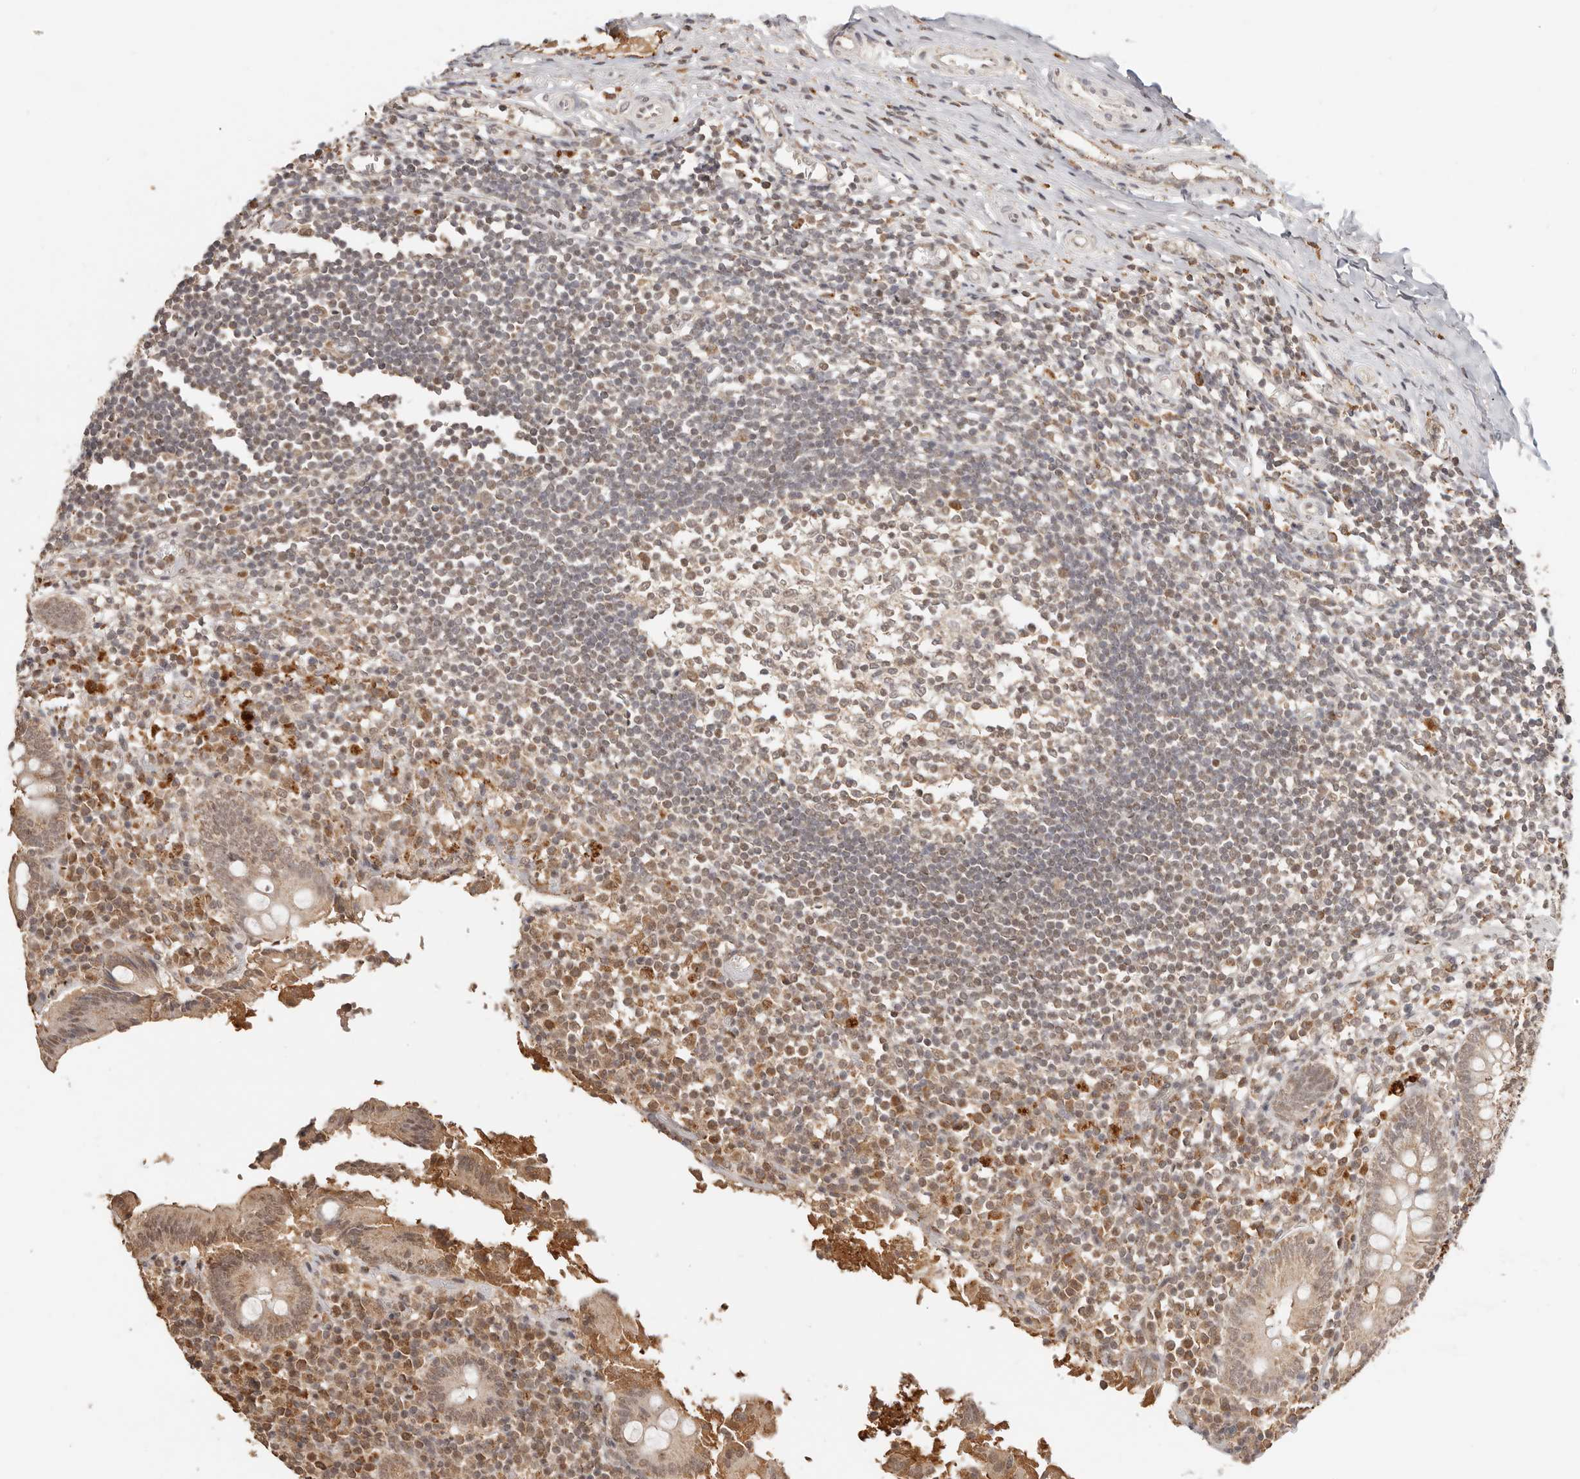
{"staining": {"intensity": "weak", "quantity": ">75%", "location": "cytoplasmic/membranous,nuclear"}, "tissue": "appendix", "cell_type": "Glandular cells", "image_type": "normal", "snomed": [{"axis": "morphology", "description": "Normal tissue, NOS"}, {"axis": "topography", "description": "Appendix"}], "caption": "DAB (3,3'-diaminobenzidine) immunohistochemical staining of unremarkable appendix shows weak cytoplasmic/membranous,nuclear protein expression in about >75% of glandular cells.", "gene": "SEC14L1", "patient": {"sex": "female", "age": 17}}